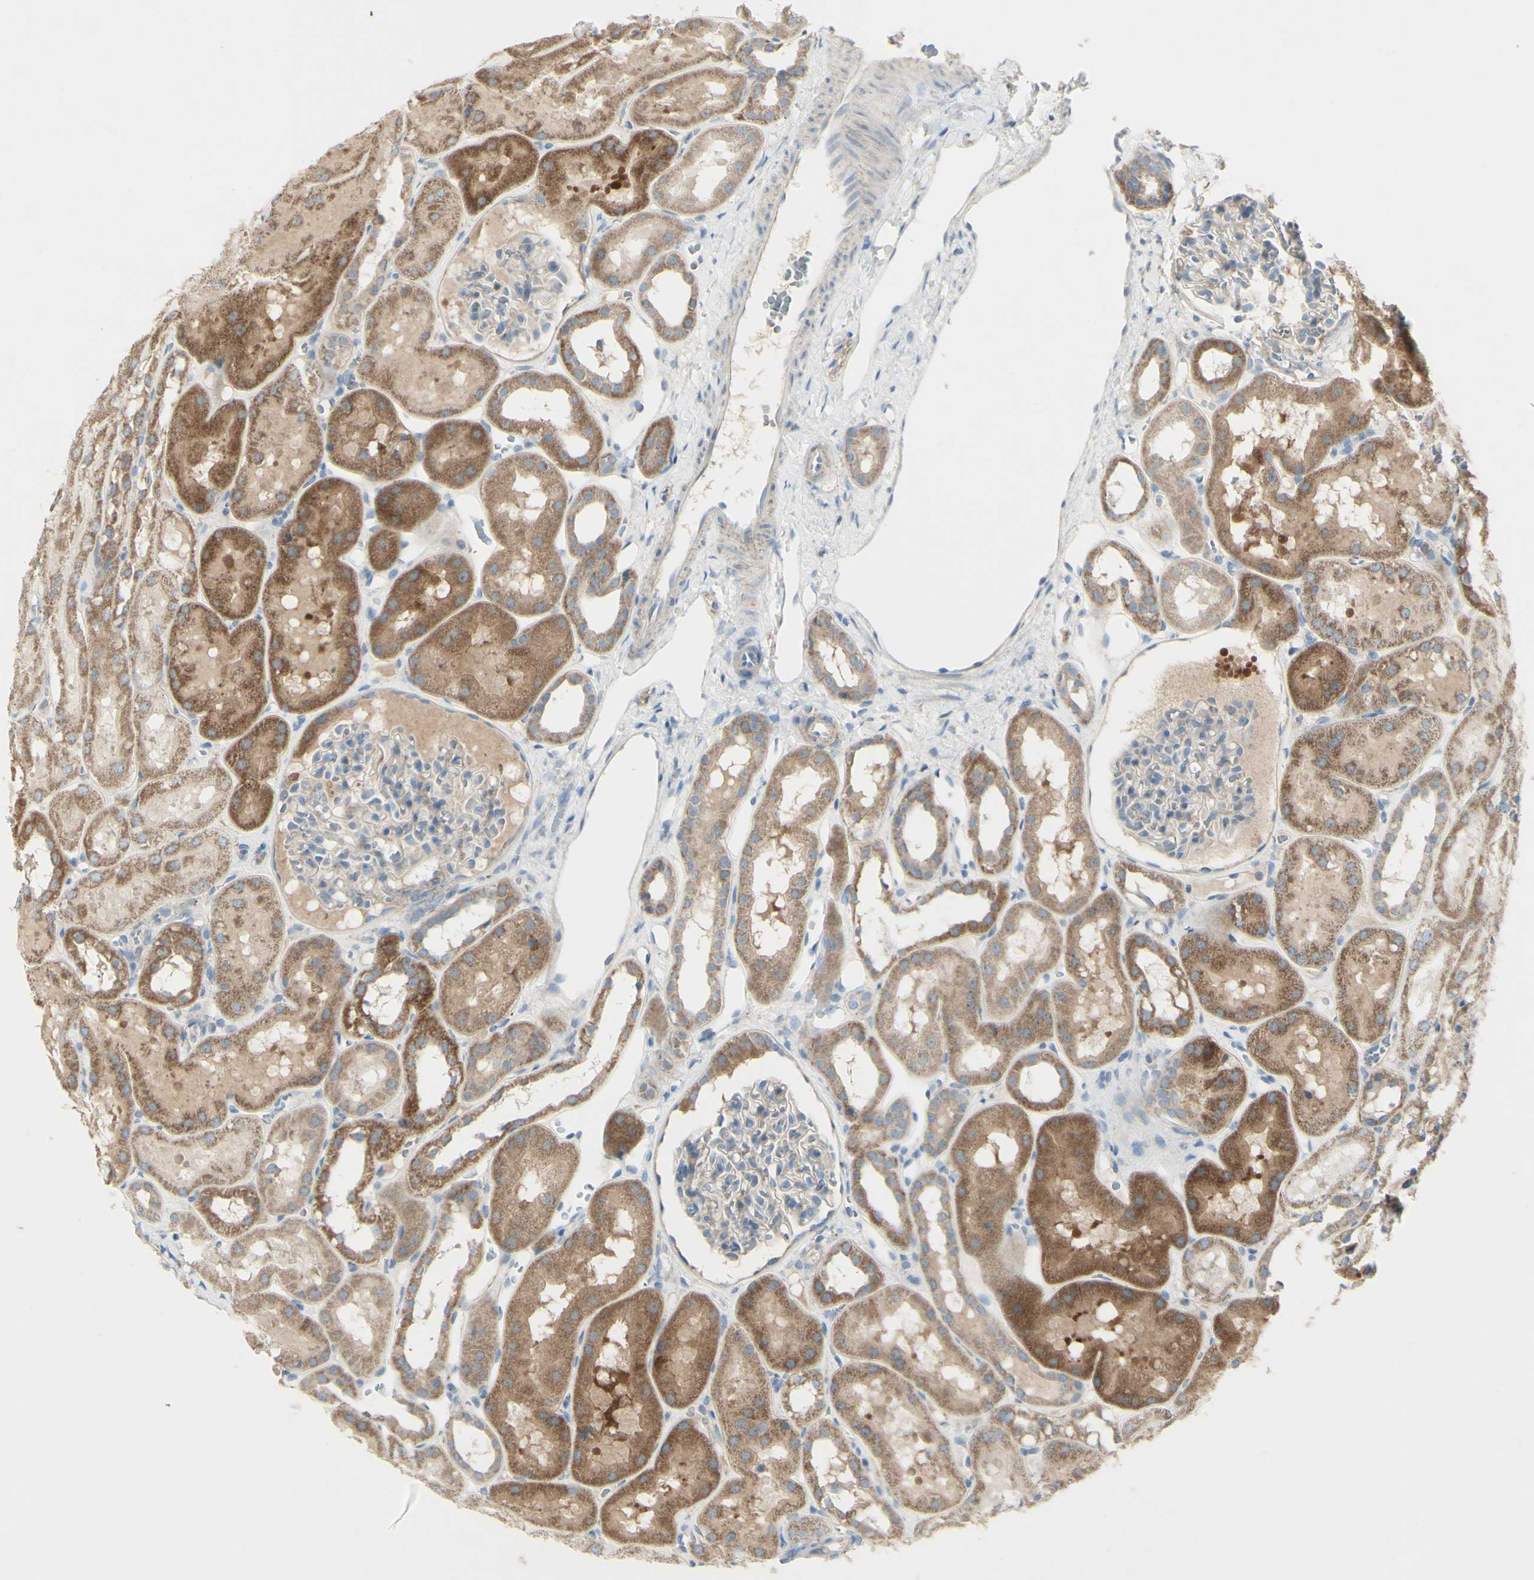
{"staining": {"intensity": "weak", "quantity": "25%-75%", "location": "cytoplasmic/membranous"}, "tissue": "kidney", "cell_type": "Cells in glomeruli", "image_type": "normal", "snomed": [{"axis": "morphology", "description": "Normal tissue, NOS"}, {"axis": "topography", "description": "Kidney"}, {"axis": "topography", "description": "Urinary bladder"}], "caption": "A high-resolution photomicrograph shows IHC staining of benign kidney, which displays weak cytoplasmic/membranous positivity in about 25%-75% of cells in glomeruli. The protein of interest is stained brown, and the nuclei are stained in blue (DAB (3,3'-diaminobenzidine) IHC with brightfield microscopy, high magnification).", "gene": "CNTNAP1", "patient": {"sex": "male", "age": 16}}